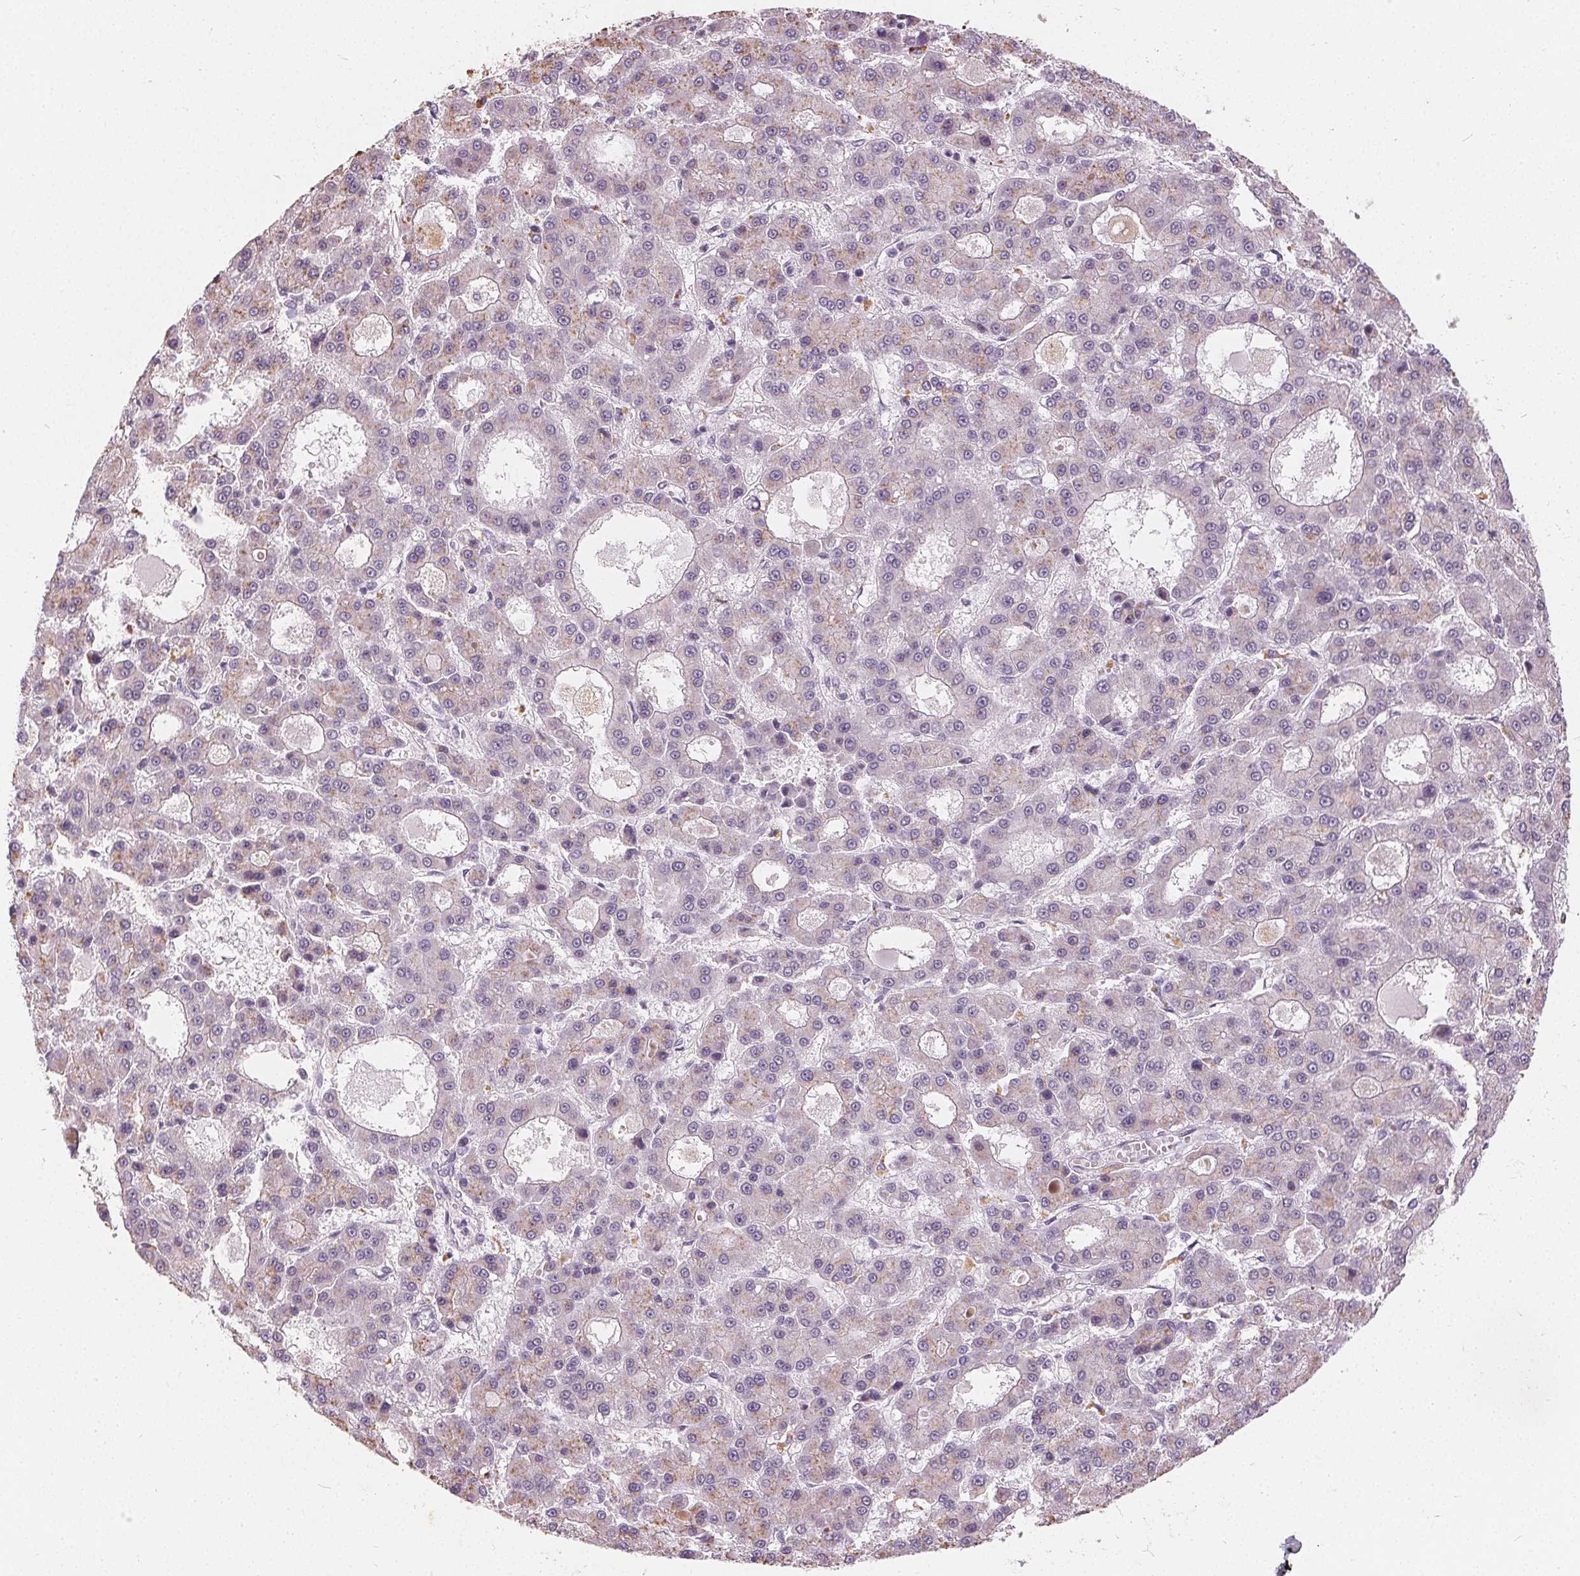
{"staining": {"intensity": "weak", "quantity": "<25%", "location": "cytoplasmic/membranous"}, "tissue": "liver cancer", "cell_type": "Tumor cells", "image_type": "cancer", "snomed": [{"axis": "morphology", "description": "Carcinoma, Hepatocellular, NOS"}, {"axis": "topography", "description": "Liver"}], "caption": "High power microscopy histopathology image of an immunohistochemistry (IHC) histopathology image of liver cancer, revealing no significant staining in tumor cells.", "gene": "HOPX", "patient": {"sex": "male", "age": 70}}